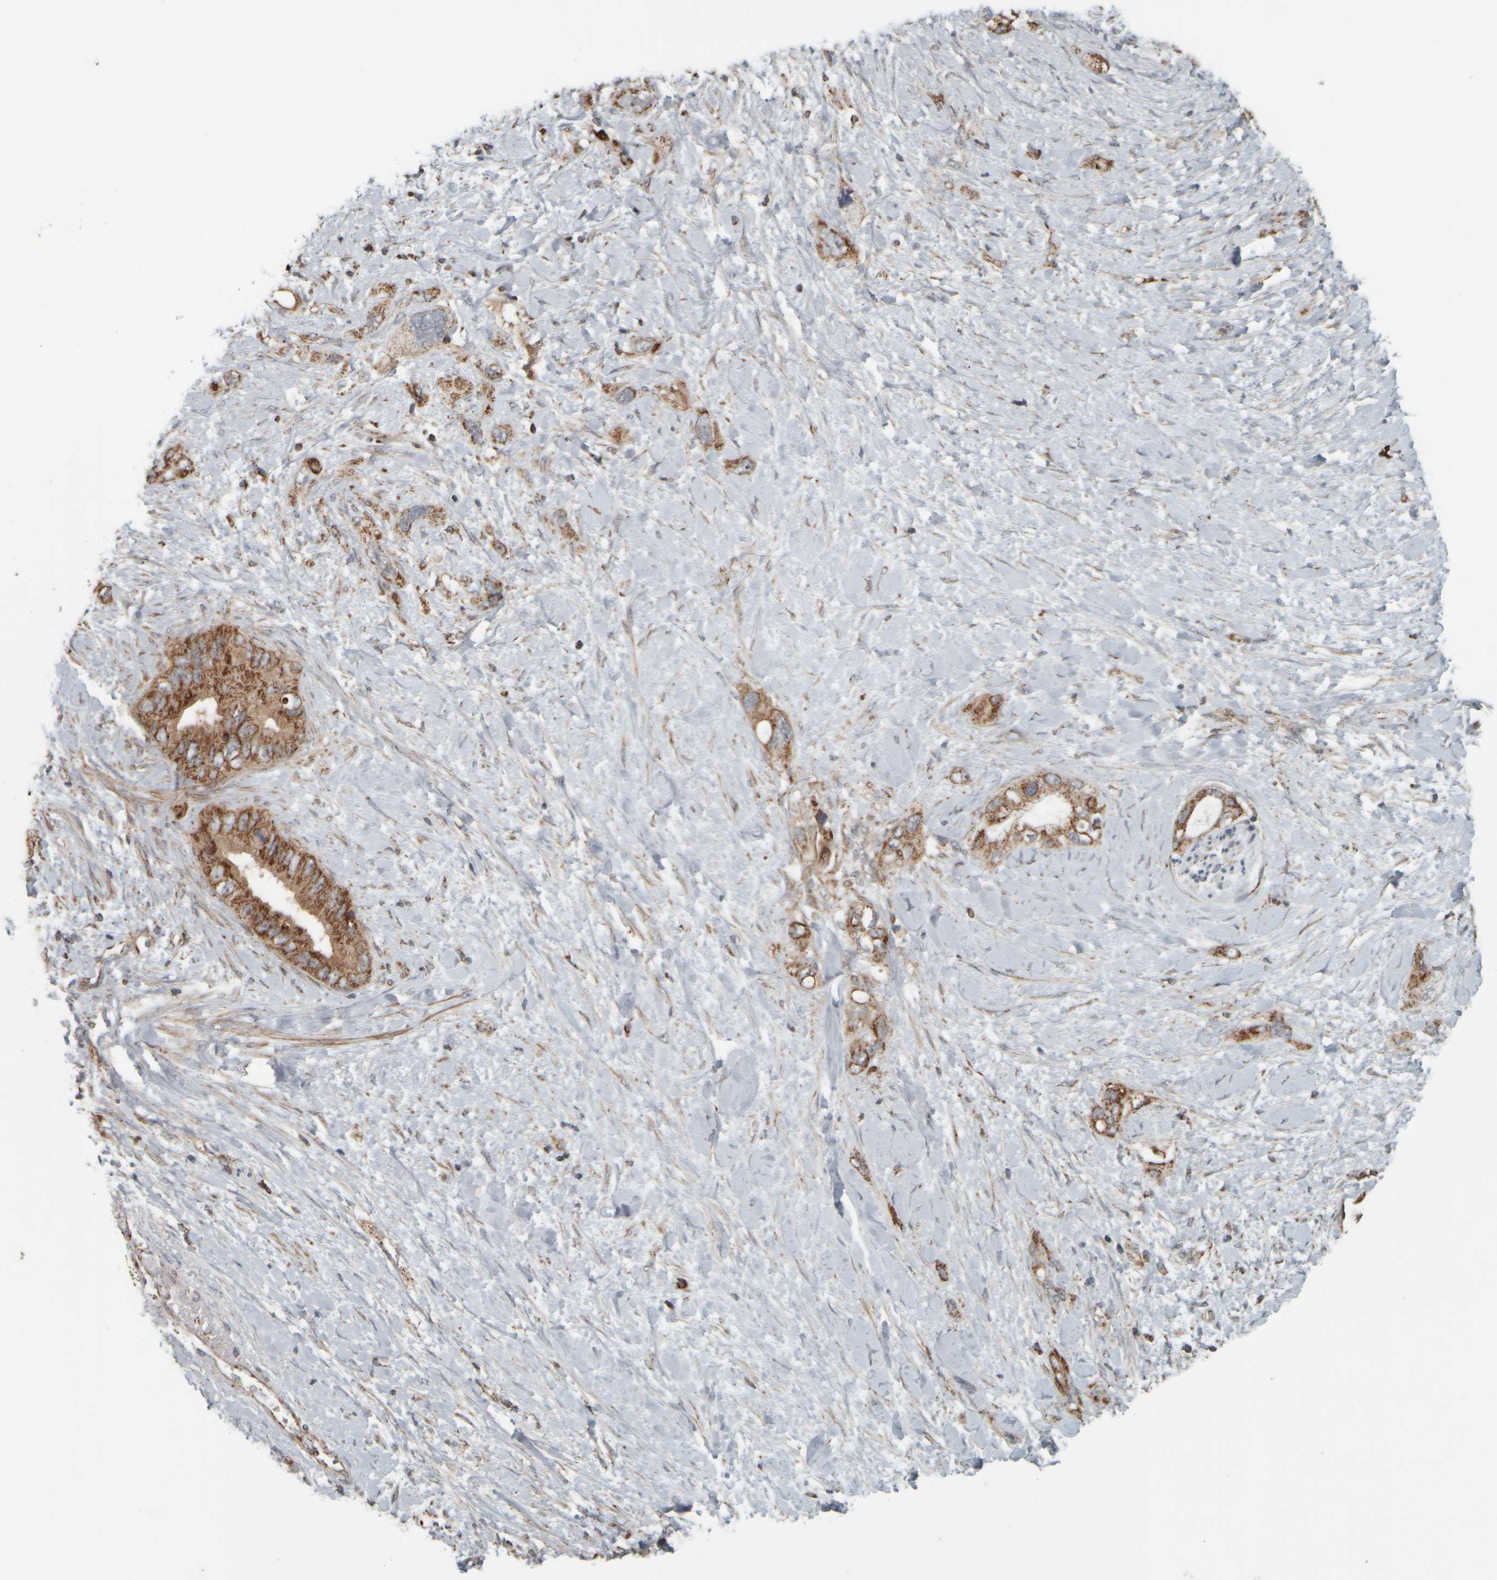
{"staining": {"intensity": "moderate", "quantity": ">75%", "location": "cytoplasmic/membranous"}, "tissue": "pancreatic cancer", "cell_type": "Tumor cells", "image_type": "cancer", "snomed": [{"axis": "morphology", "description": "Adenocarcinoma, NOS"}, {"axis": "topography", "description": "Pancreas"}], "caption": "Immunohistochemical staining of pancreatic cancer (adenocarcinoma) displays moderate cytoplasmic/membranous protein staining in approximately >75% of tumor cells. (Stains: DAB in brown, nuclei in blue, Microscopy: brightfield microscopy at high magnification).", "gene": "APBB2", "patient": {"sex": "female", "age": 56}}